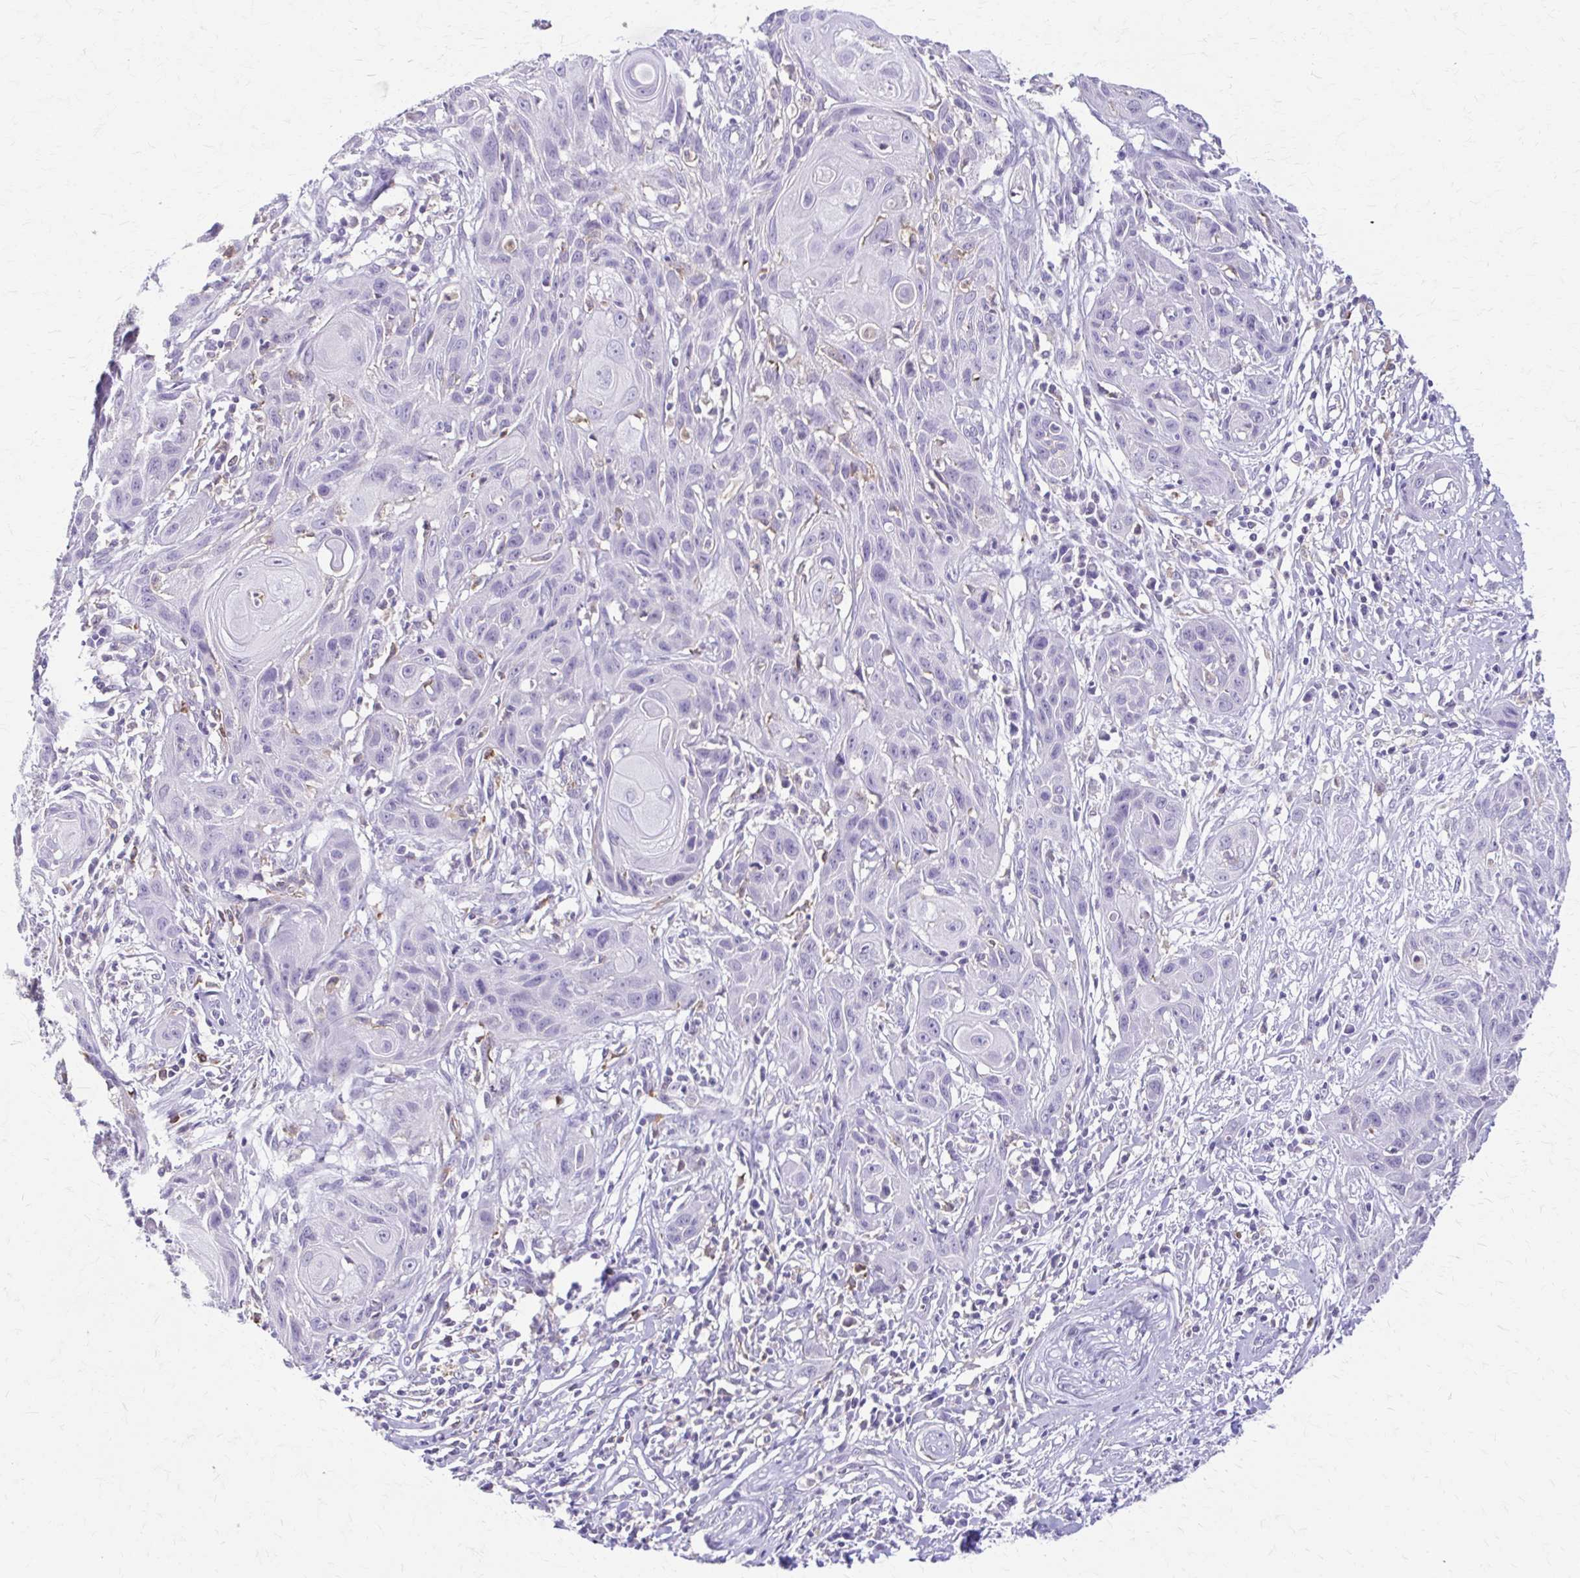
{"staining": {"intensity": "negative", "quantity": "none", "location": "none"}, "tissue": "skin cancer", "cell_type": "Tumor cells", "image_type": "cancer", "snomed": [{"axis": "morphology", "description": "Squamous cell carcinoma, NOS"}, {"axis": "topography", "description": "Skin"}, {"axis": "topography", "description": "Vulva"}], "caption": "Immunohistochemistry (IHC) of human skin cancer displays no positivity in tumor cells.", "gene": "PIK3AP1", "patient": {"sex": "female", "age": 83}}